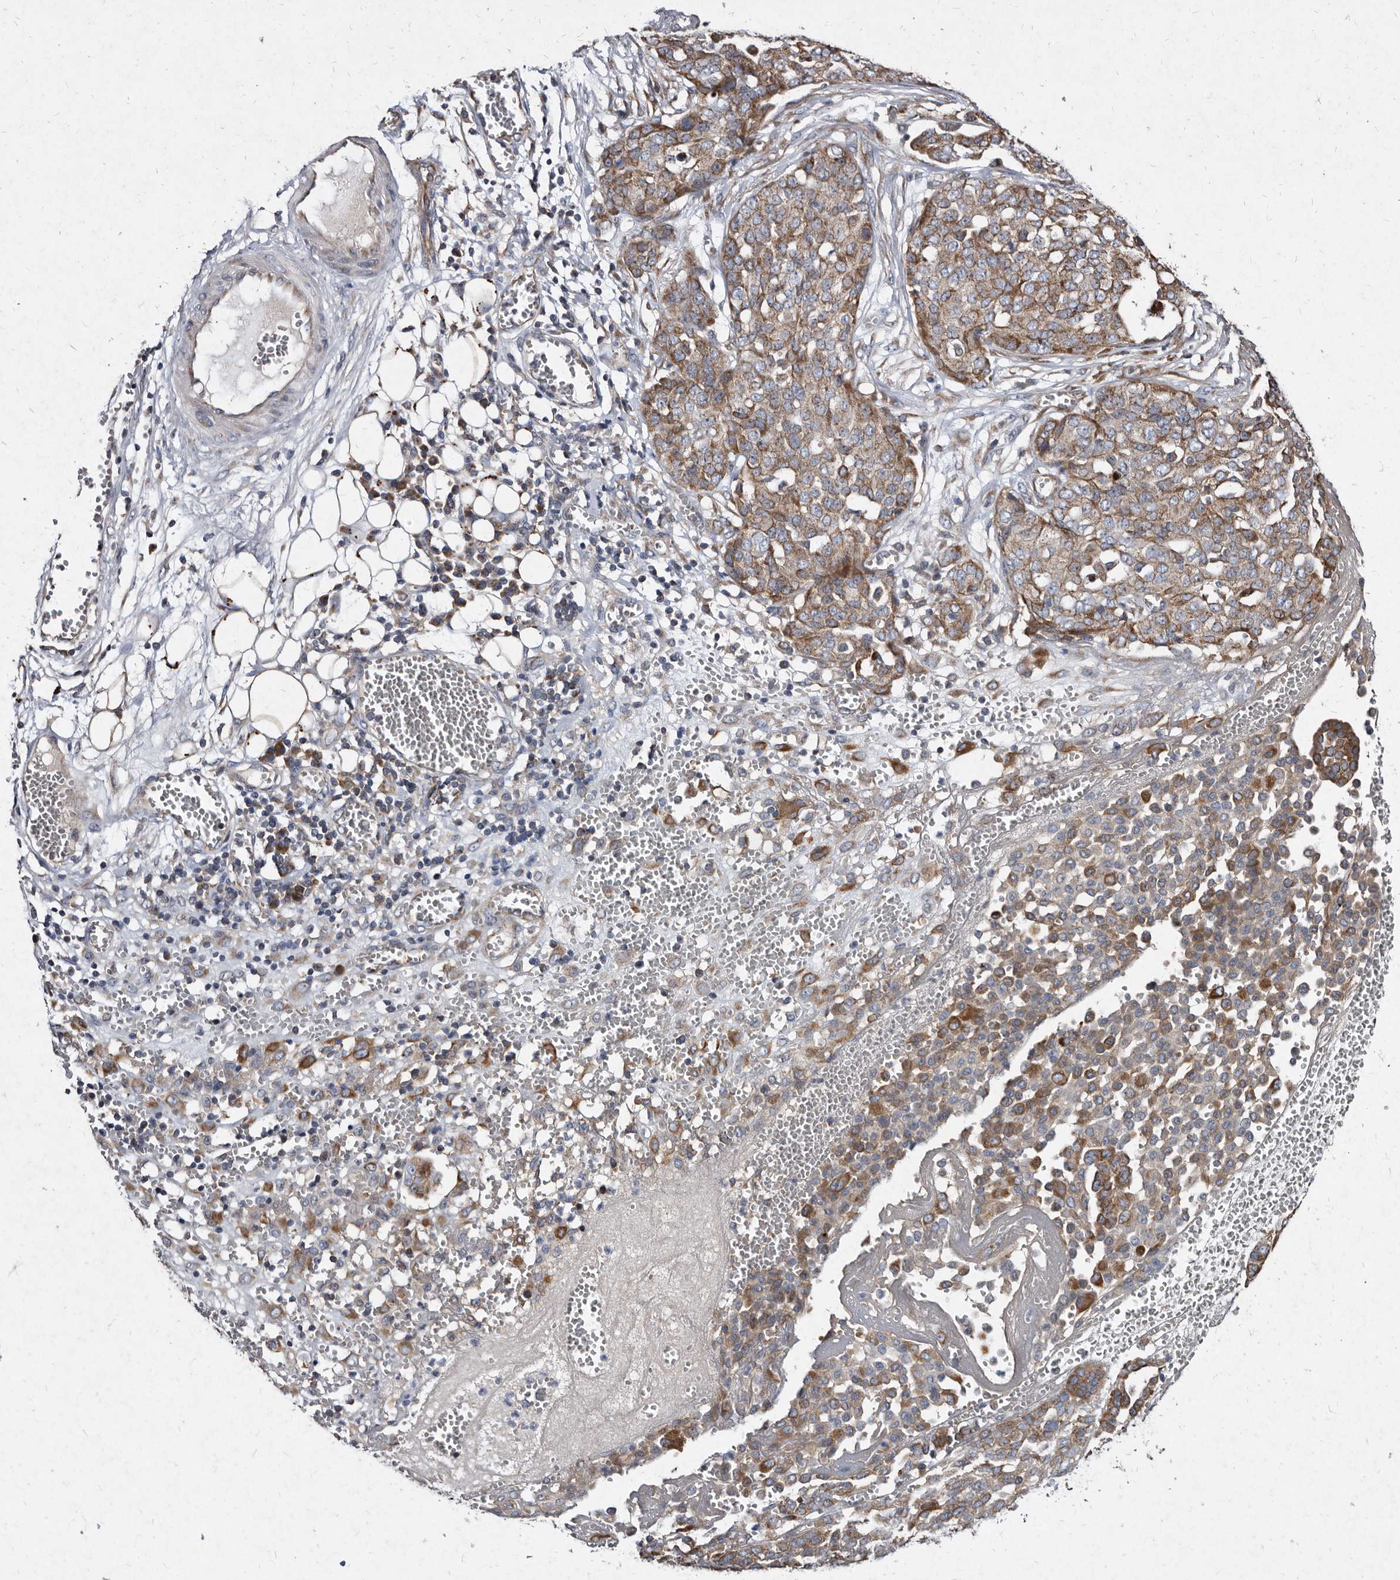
{"staining": {"intensity": "moderate", "quantity": ">75%", "location": "cytoplasmic/membranous"}, "tissue": "ovarian cancer", "cell_type": "Tumor cells", "image_type": "cancer", "snomed": [{"axis": "morphology", "description": "Cystadenocarcinoma, serous, NOS"}, {"axis": "topography", "description": "Soft tissue"}, {"axis": "topography", "description": "Ovary"}], "caption": "IHC image of human ovarian cancer stained for a protein (brown), which displays medium levels of moderate cytoplasmic/membranous positivity in approximately >75% of tumor cells.", "gene": "YPEL3", "patient": {"sex": "female", "age": 57}}